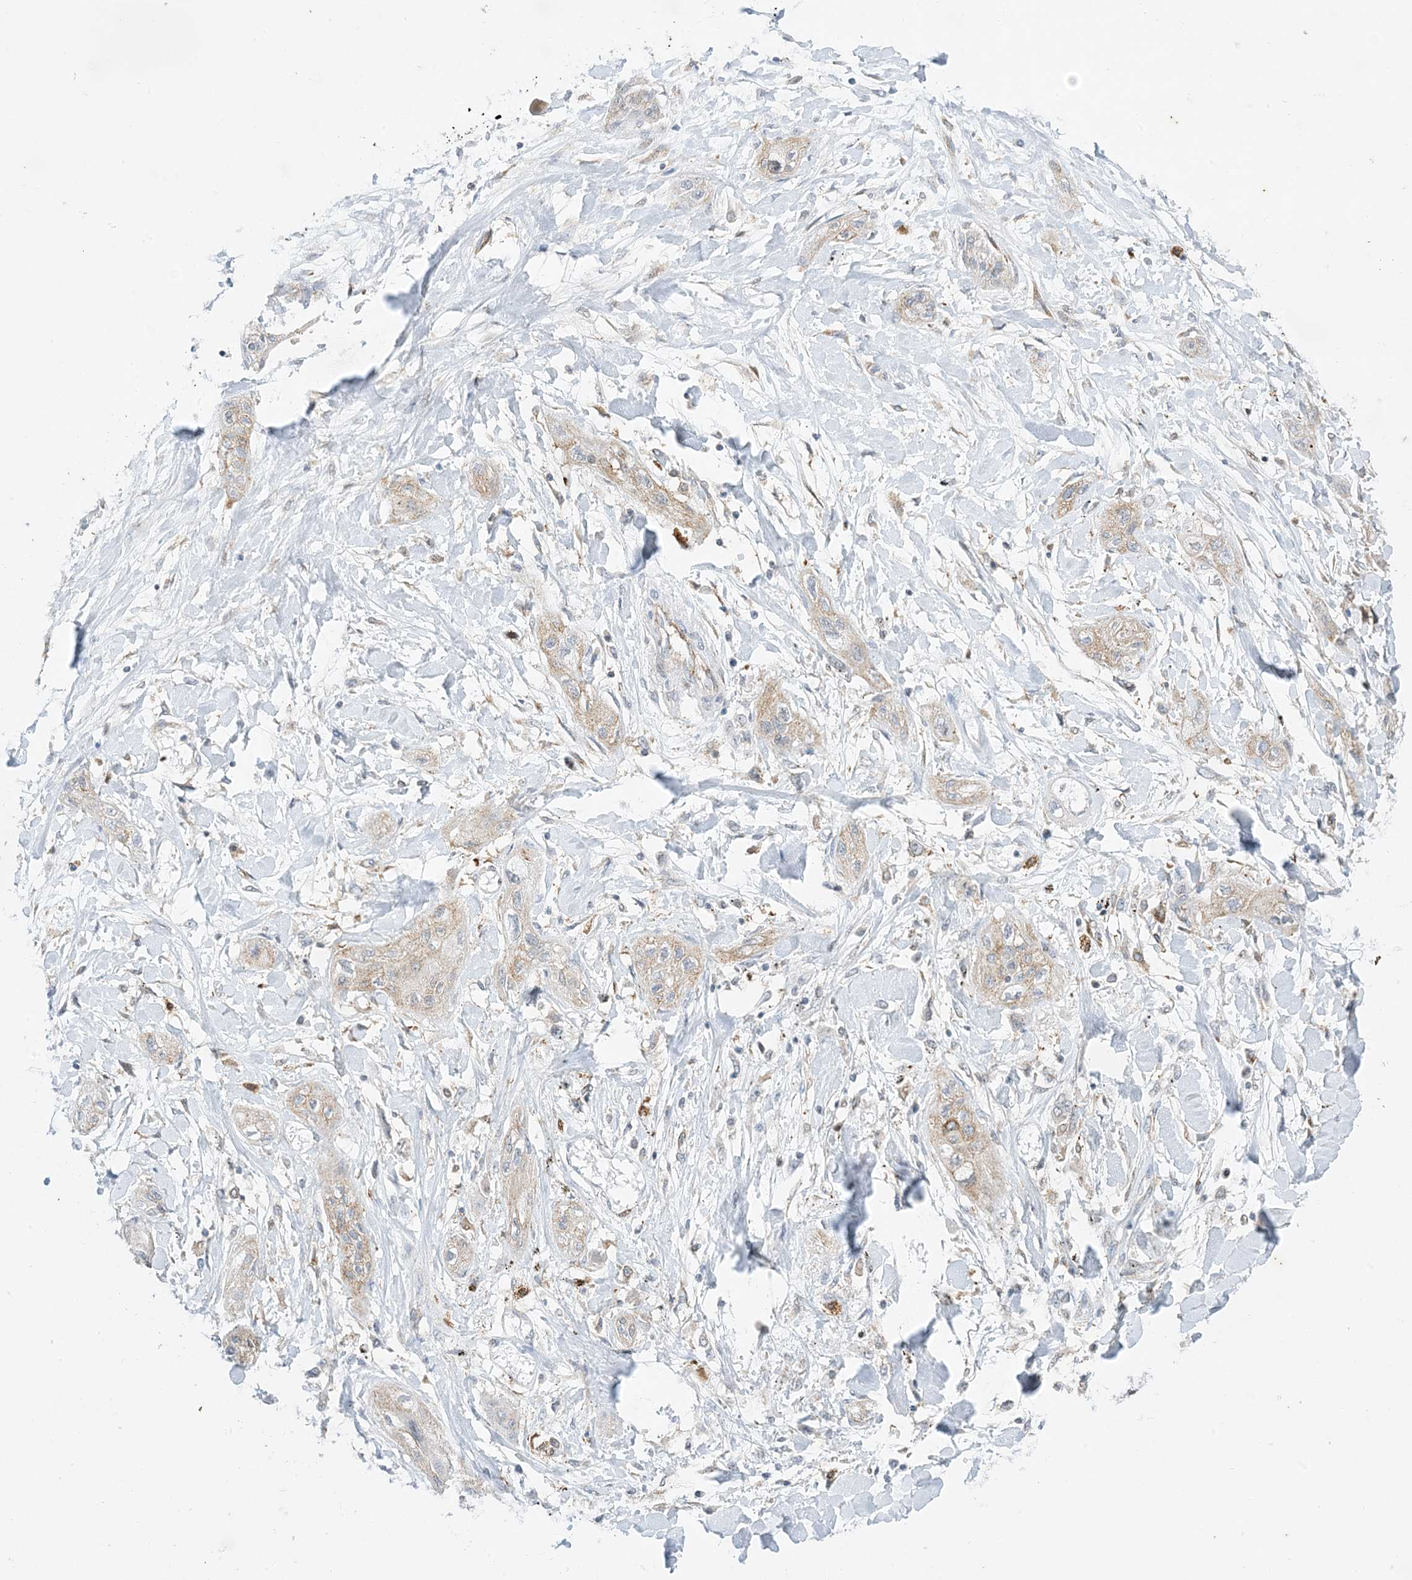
{"staining": {"intensity": "weak", "quantity": "25%-75%", "location": "cytoplasmic/membranous"}, "tissue": "lung cancer", "cell_type": "Tumor cells", "image_type": "cancer", "snomed": [{"axis": "morphology", "description": "Squamous cell carcinoma, NOS"}, {"axis": "topography", "description": "Lung"}], "caption": "DAB immunohistochemical staining of human squamous cell carcinoma (lung) reveals weak cytoplasmic/membranous protein positivity in approximately 25%-75% of tumor cells.", "gene": "RAC1", "patient": {"sex": "female", "age": 47}}